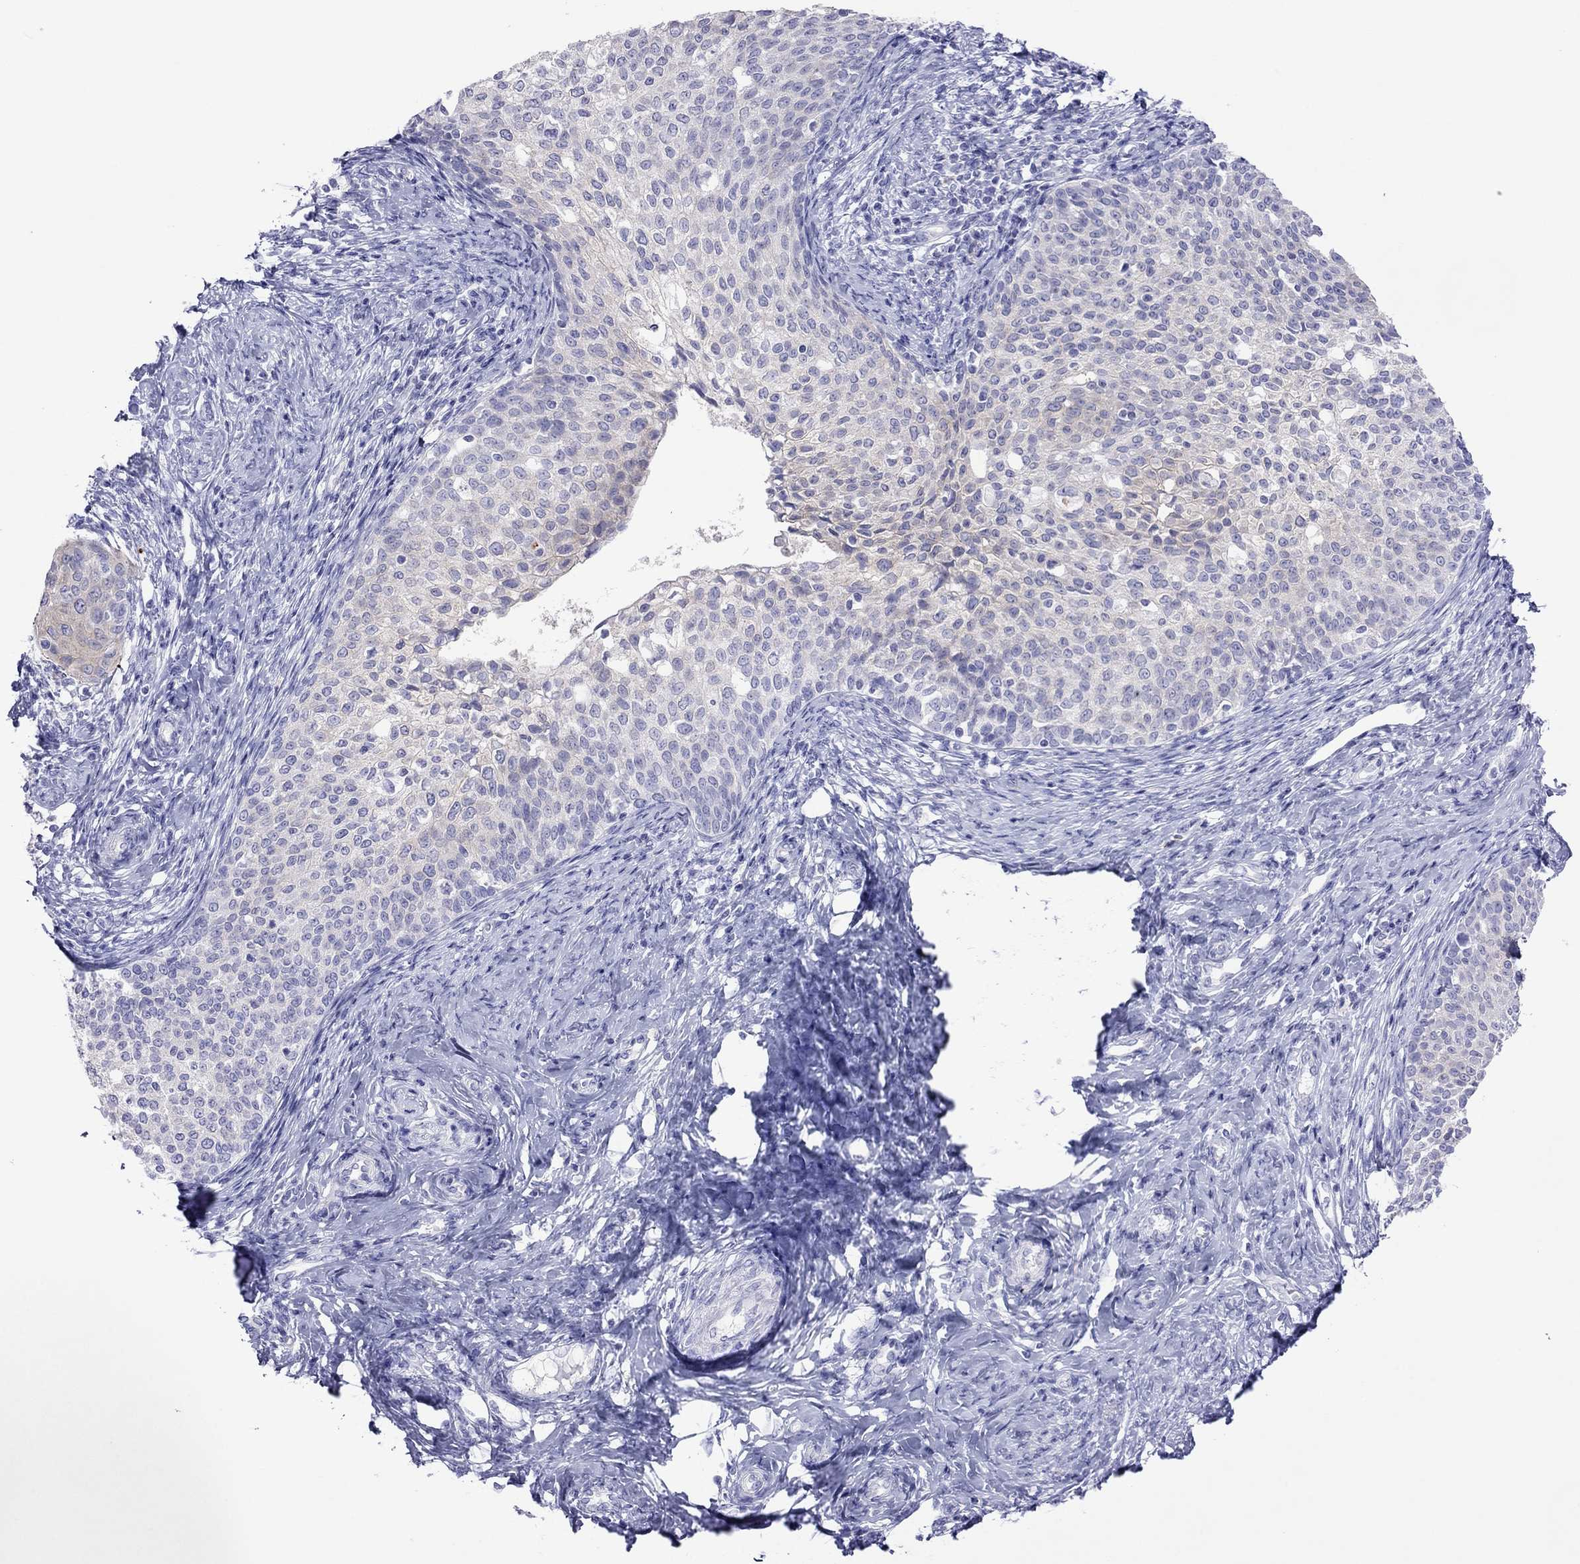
{"staining": {"intensity": "negative", "quantity": "none", "location": "none"}, "tissue": "cervical cancer", "cell_type": "Tumor cells", "image_type": "cancer", "snomed": [{"axis": "morphology", "description": "Squamous cell carcinoma, NOS"}, {"axis": "topography", "description": "Cervix"}], "caption": "An immunohistochemistry (IHC) micrograph of squamous cell carcinoma (cervical) is shown. There is no staining in tumor cells of squamous cell carcinoma (cervical).", "gene": "PCDHA6", "patient": {"sex": "female", "age": 51}}